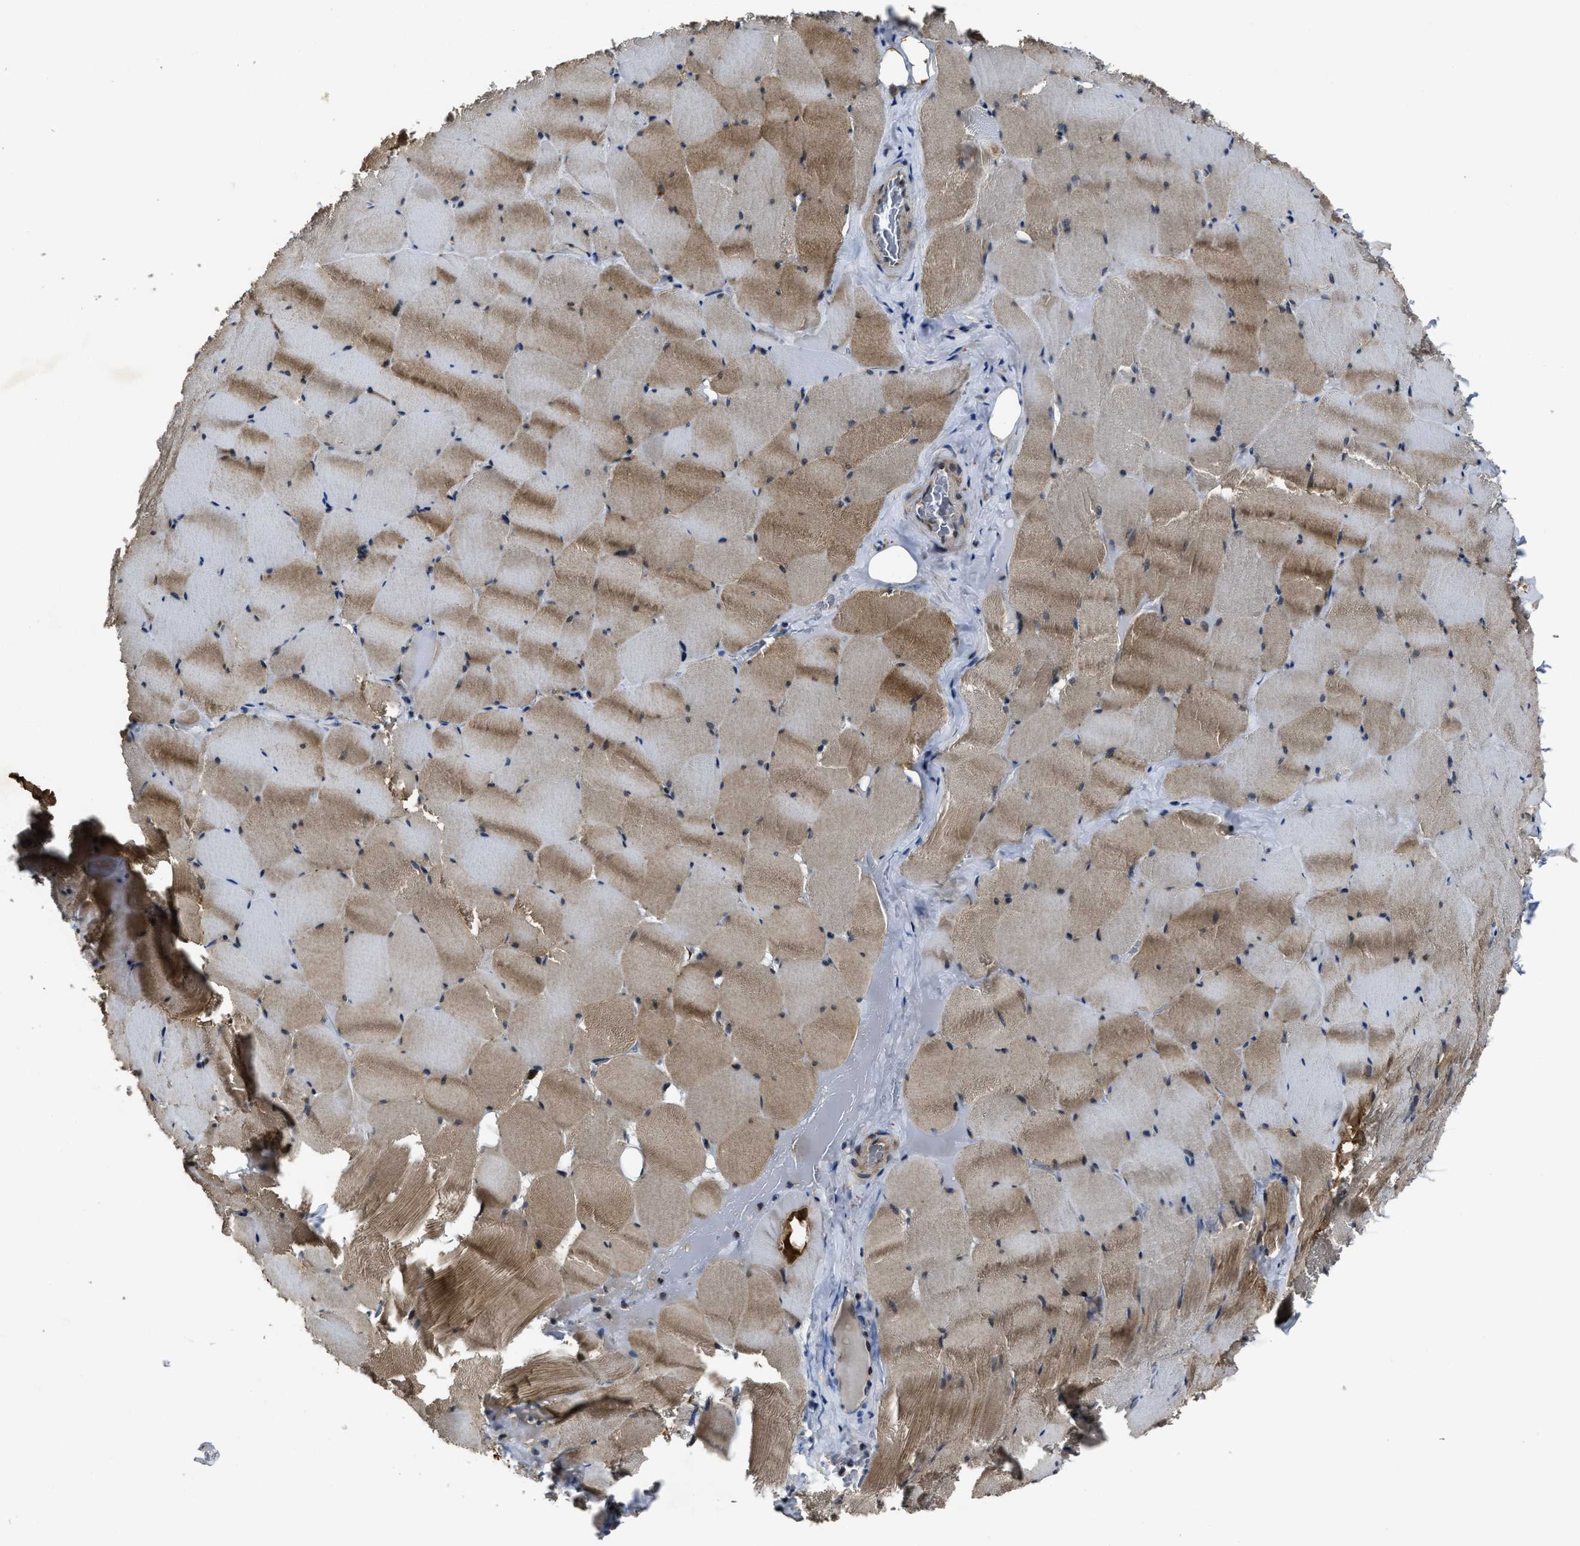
{"staining": {"intensity": "moderate", "quantity": "25%-75%", "location": "cytoplasmic/membranous"}, "tissue": "skeletal muscle", "cell_type": "Myocytes", "image_type": "normal", "snomed": [{"axis": "morphology", "description": "Normal tissue, NOS"}, {"axis": "topography", "description": "Skeletal muscle"}], "caption": "Immunohistochemical staining of benign skeletal muscle shows medium levels of moderate cytoplasmic/membranous positivity in about 25%-75% of myocytes.", "gene": "PASK", "patient": {"sex": "male", "age": 62}}